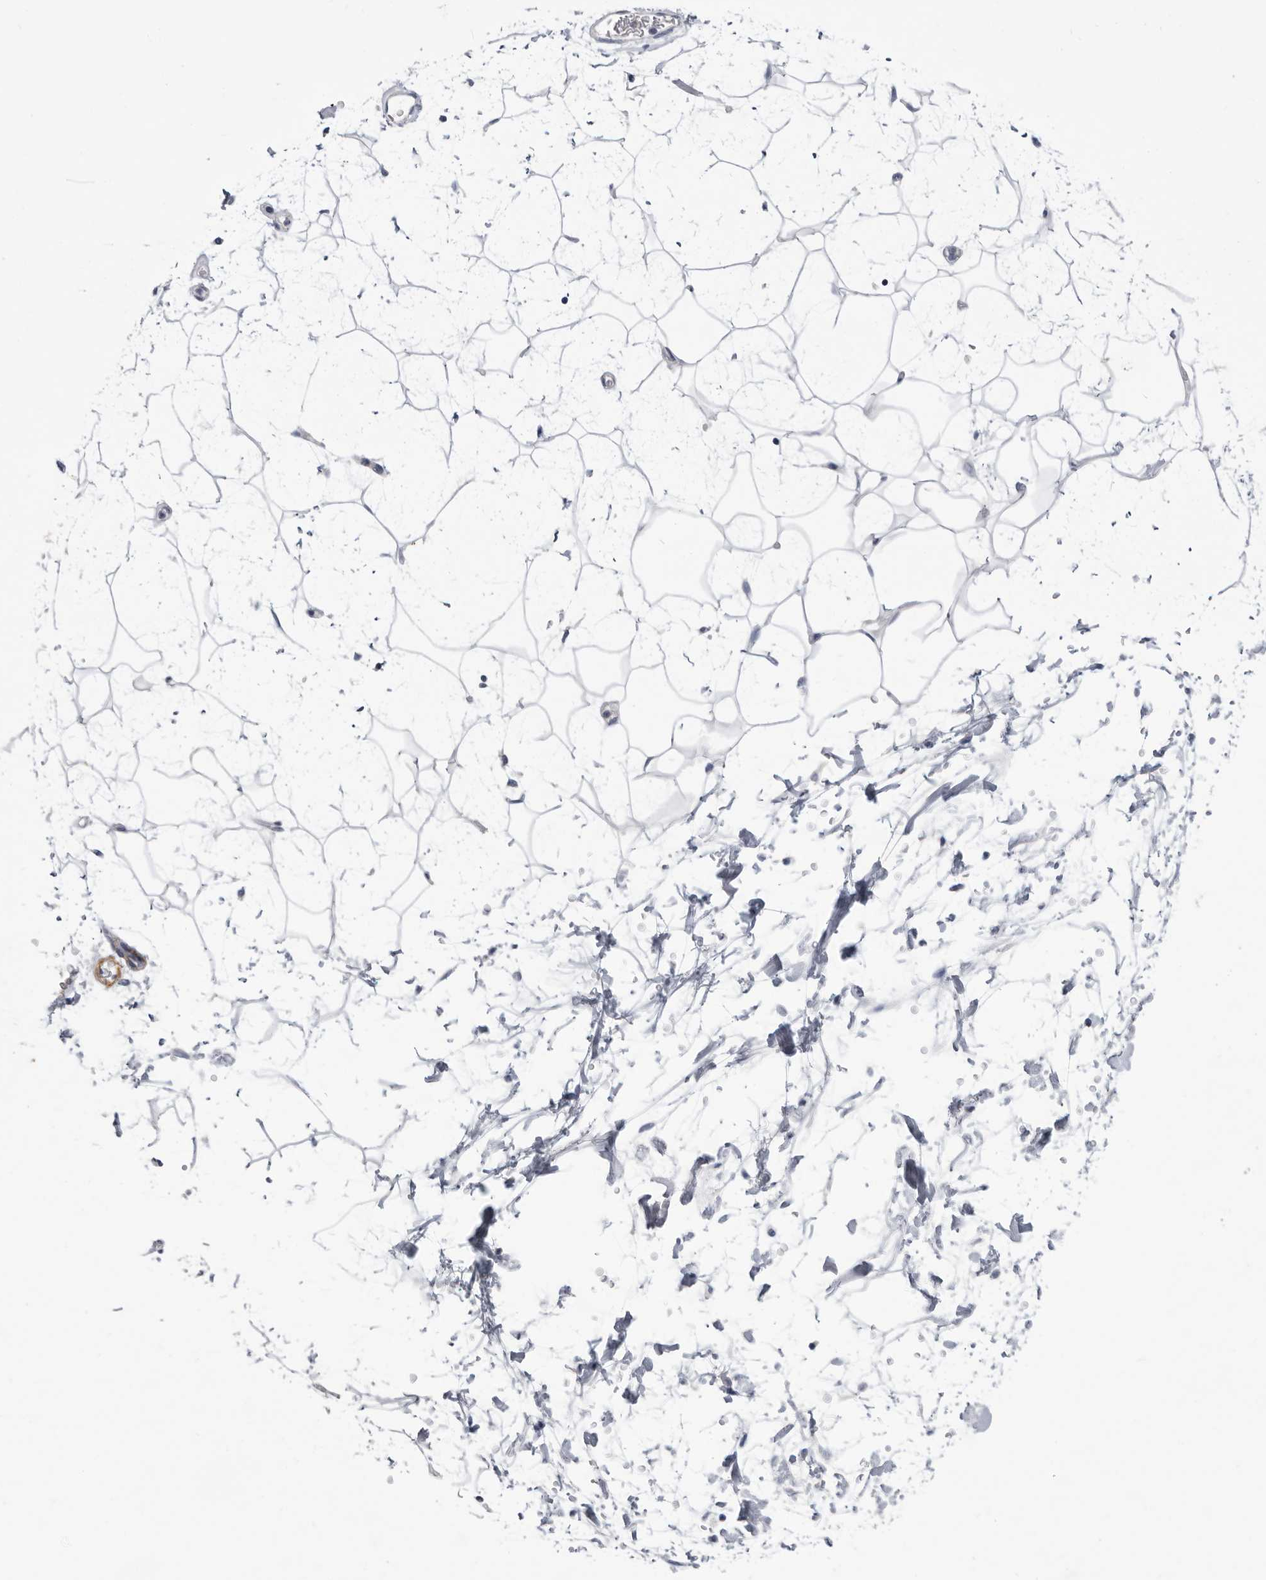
{"staining": {"intensity": "negative", "quantity": "none", "location": "none"}, "tissue": "adipose tissue", "cell_type": "Adipocytes", "image_type": "normal", "snomed": [{"axis": "morphology", "description": "Normal tissue, NOS"}, {"axis": "topography", "description": "Soft tissue"}], "caption": "IHC histopathology image of unremarkable adipose tissue: adipose tissue stained with DAB exhibits no significant protein expression in adipocytes. Nuclei are stained in blue.", "gene": "BTBD6", "patient": {"sex": "male", "age": 72}}